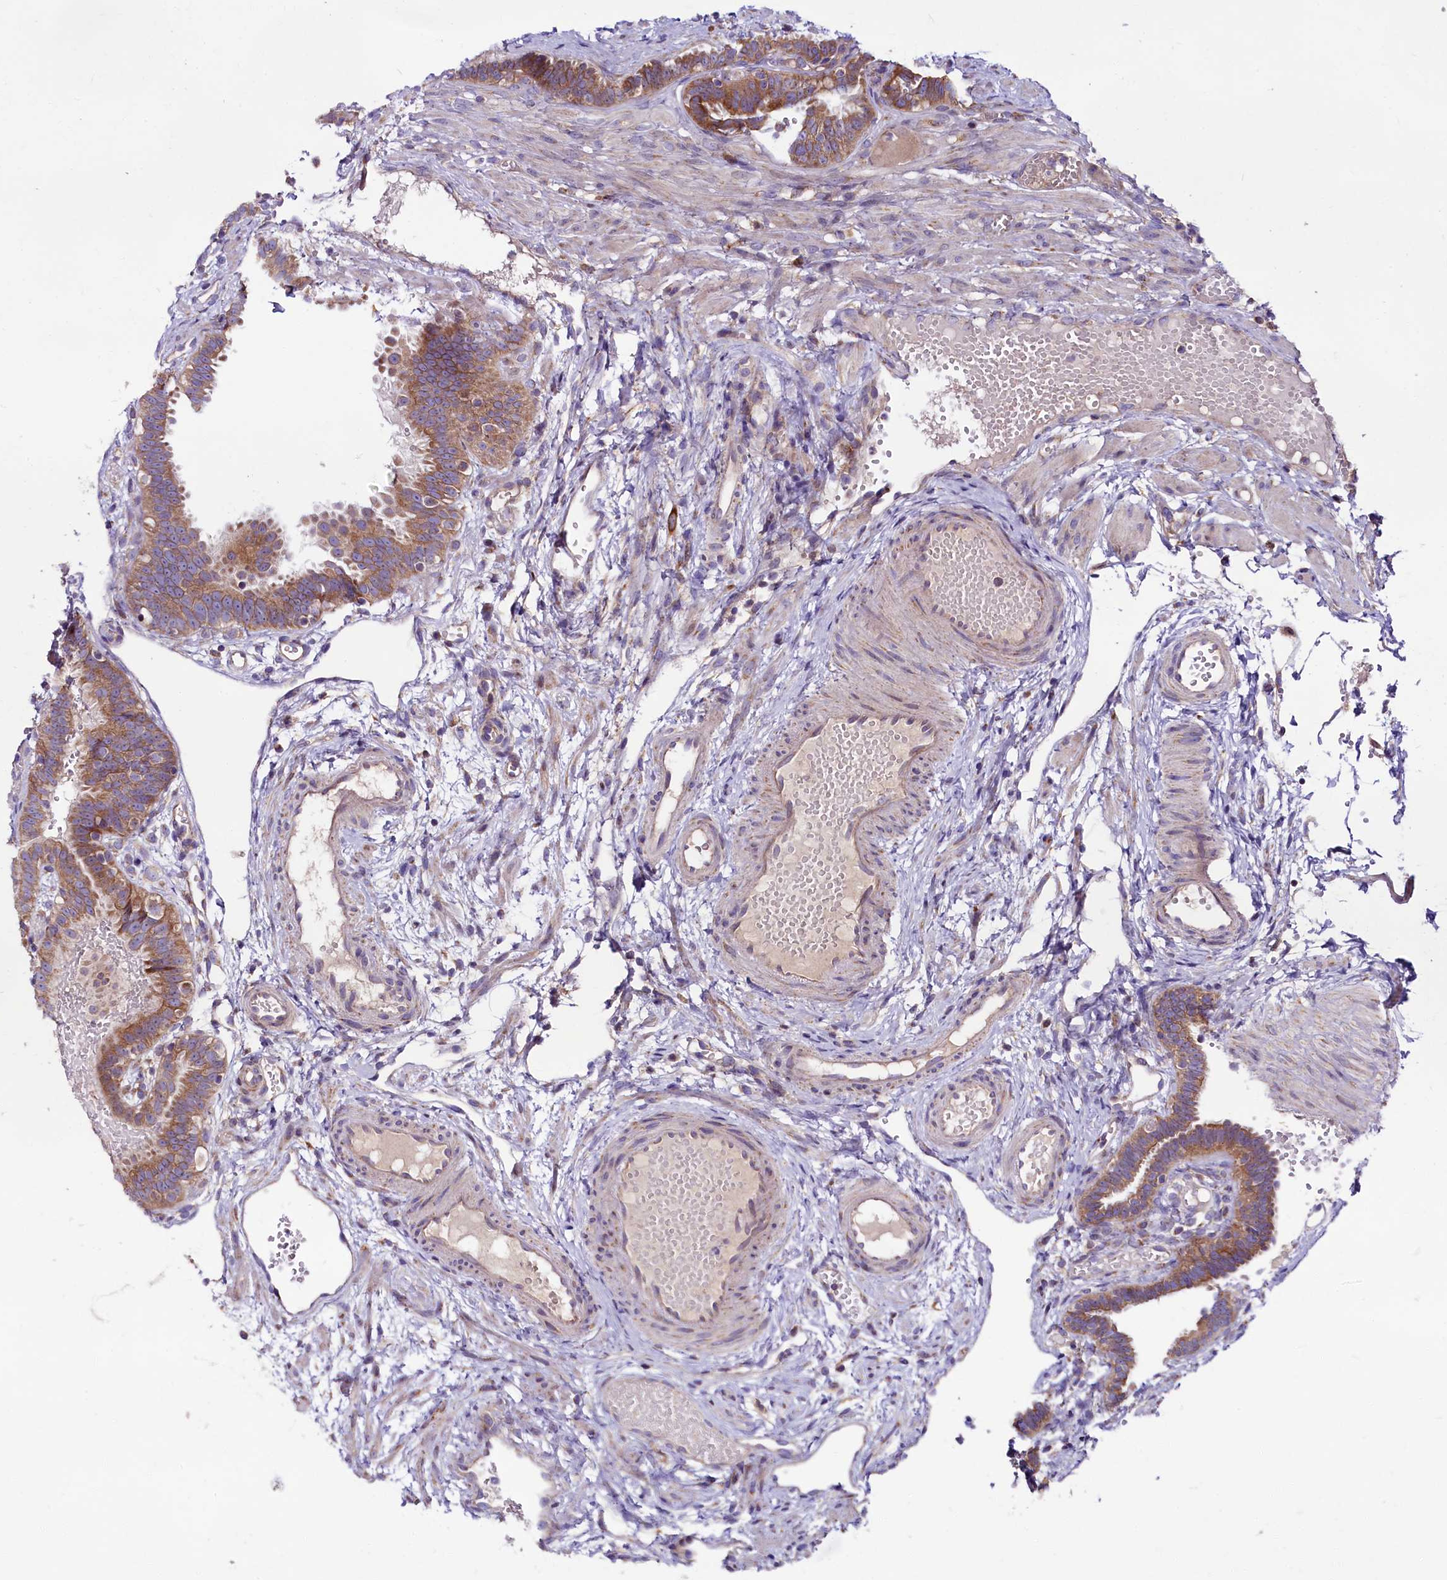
{"staining": {"intensity": "strong", "quantity": ">75%", "location": "cytoplasmic/membranous"}, "tissue": "fallopian tube", "cell_type": "Glandular cells", "image_type": "normal", "snomed": [{"axis": "morphology", "description": "Normal tissue, NOS"}, {"axis": "topography", "description": "Fallopian tube"}], "caption": "Brown immunohistochemical staining in benign fallopian tube reveals strong cytoplasmic/membranous staining in approximately >75% of glandular cells.", "gene": "ZSWIM1", "patient": {"sex": "female", "age": 37}}